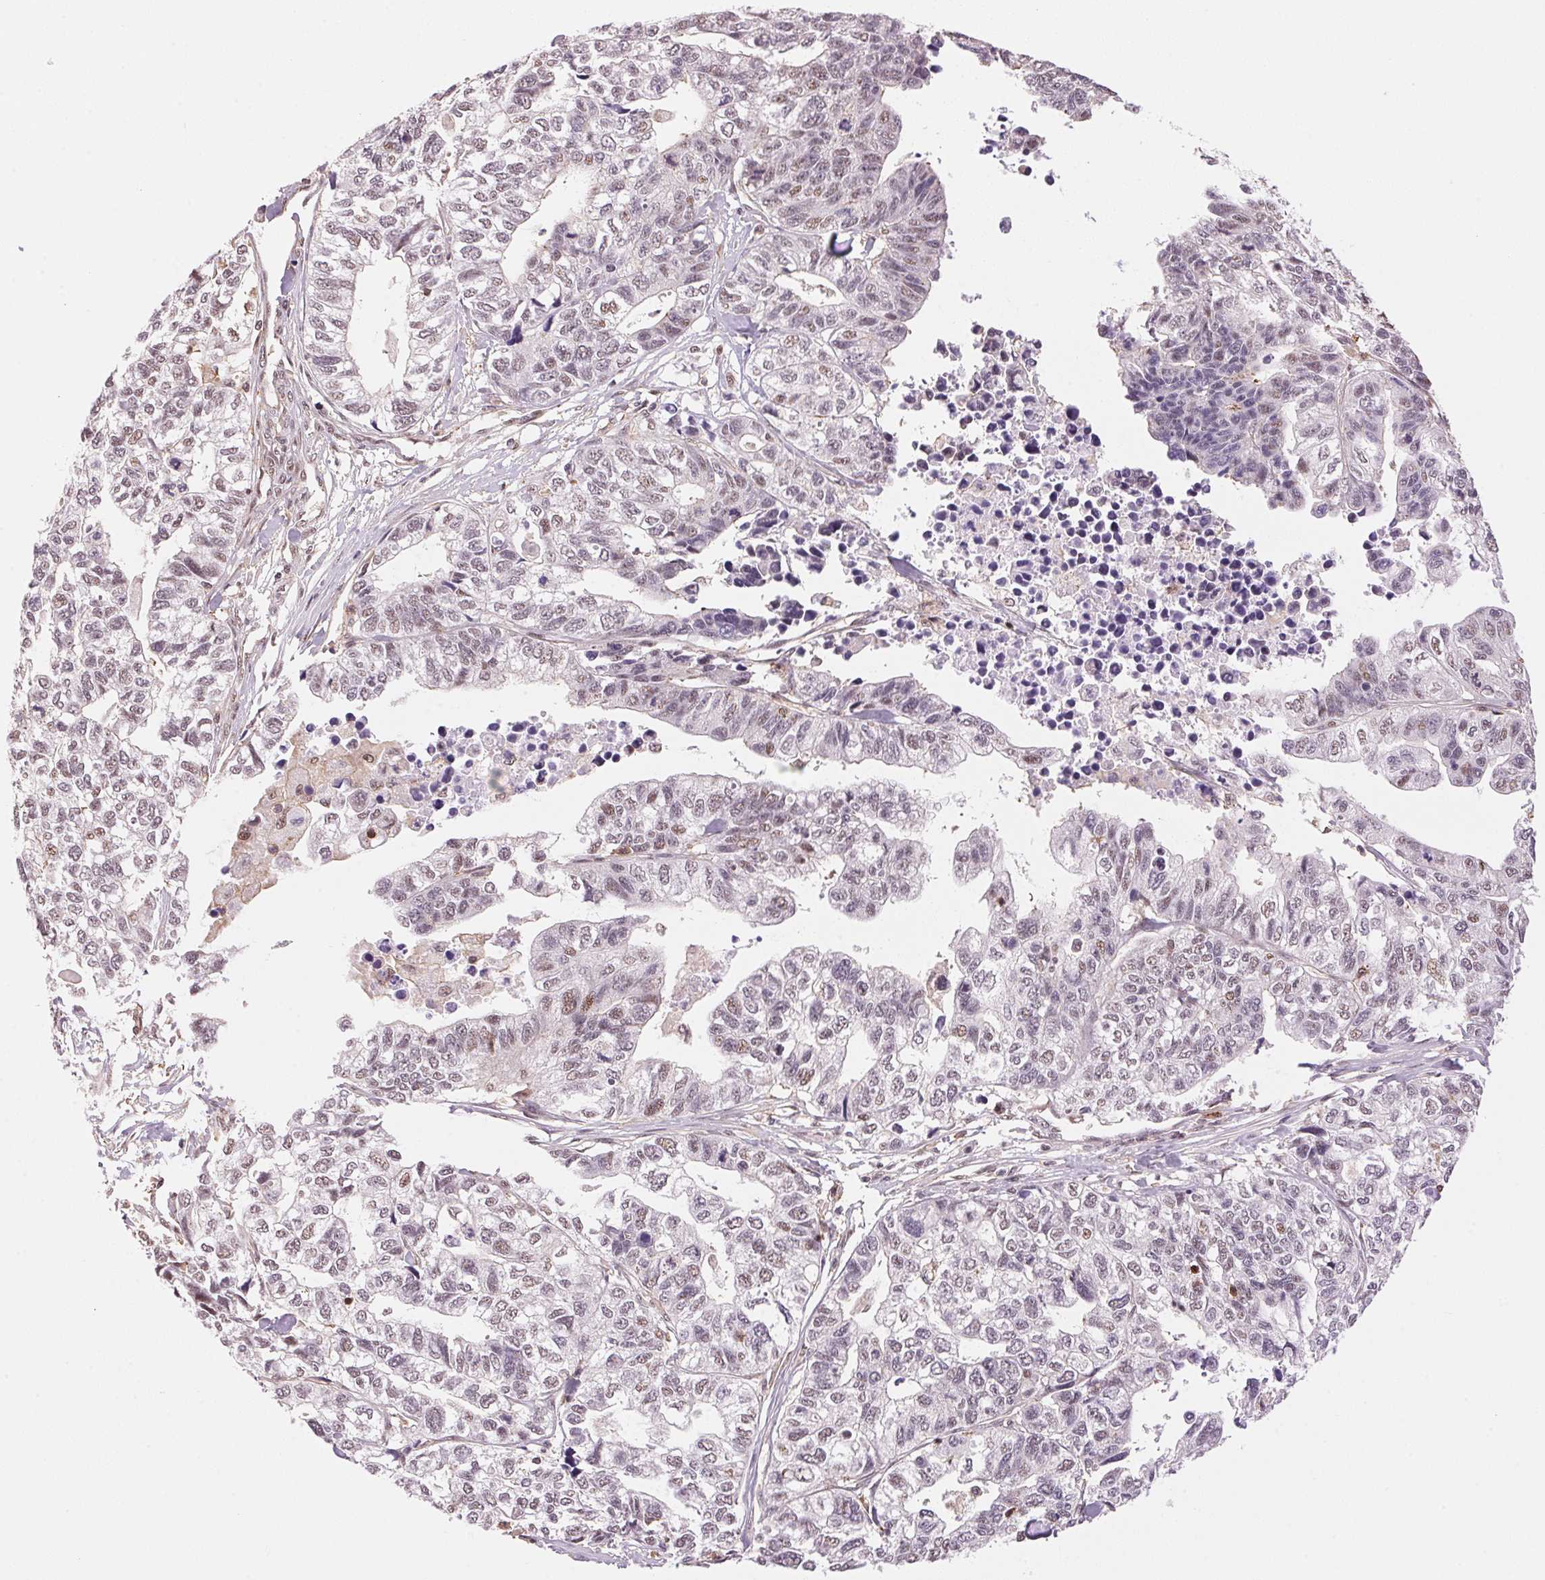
{"staining": {"intensity": "weak", "quantity": "<25%", "location": "nuclear"}, "tissue": "stomach cancer", "cell_type": "Tumor cells", "image_type": "cancer", "snomed": [{"axis": "morphology", "description": "Adenocarcinoma, NOS"}, {"axis": "topography", "description": "Stomach, upper"}], "caption": "Immunohistochemistry image of adenocarcinoma (stomach) stained for a protein (brown), which displays no staining in tumor cells.", "gene": "HNRNPDL", "patient": {"sex": "female", "age": 67}}